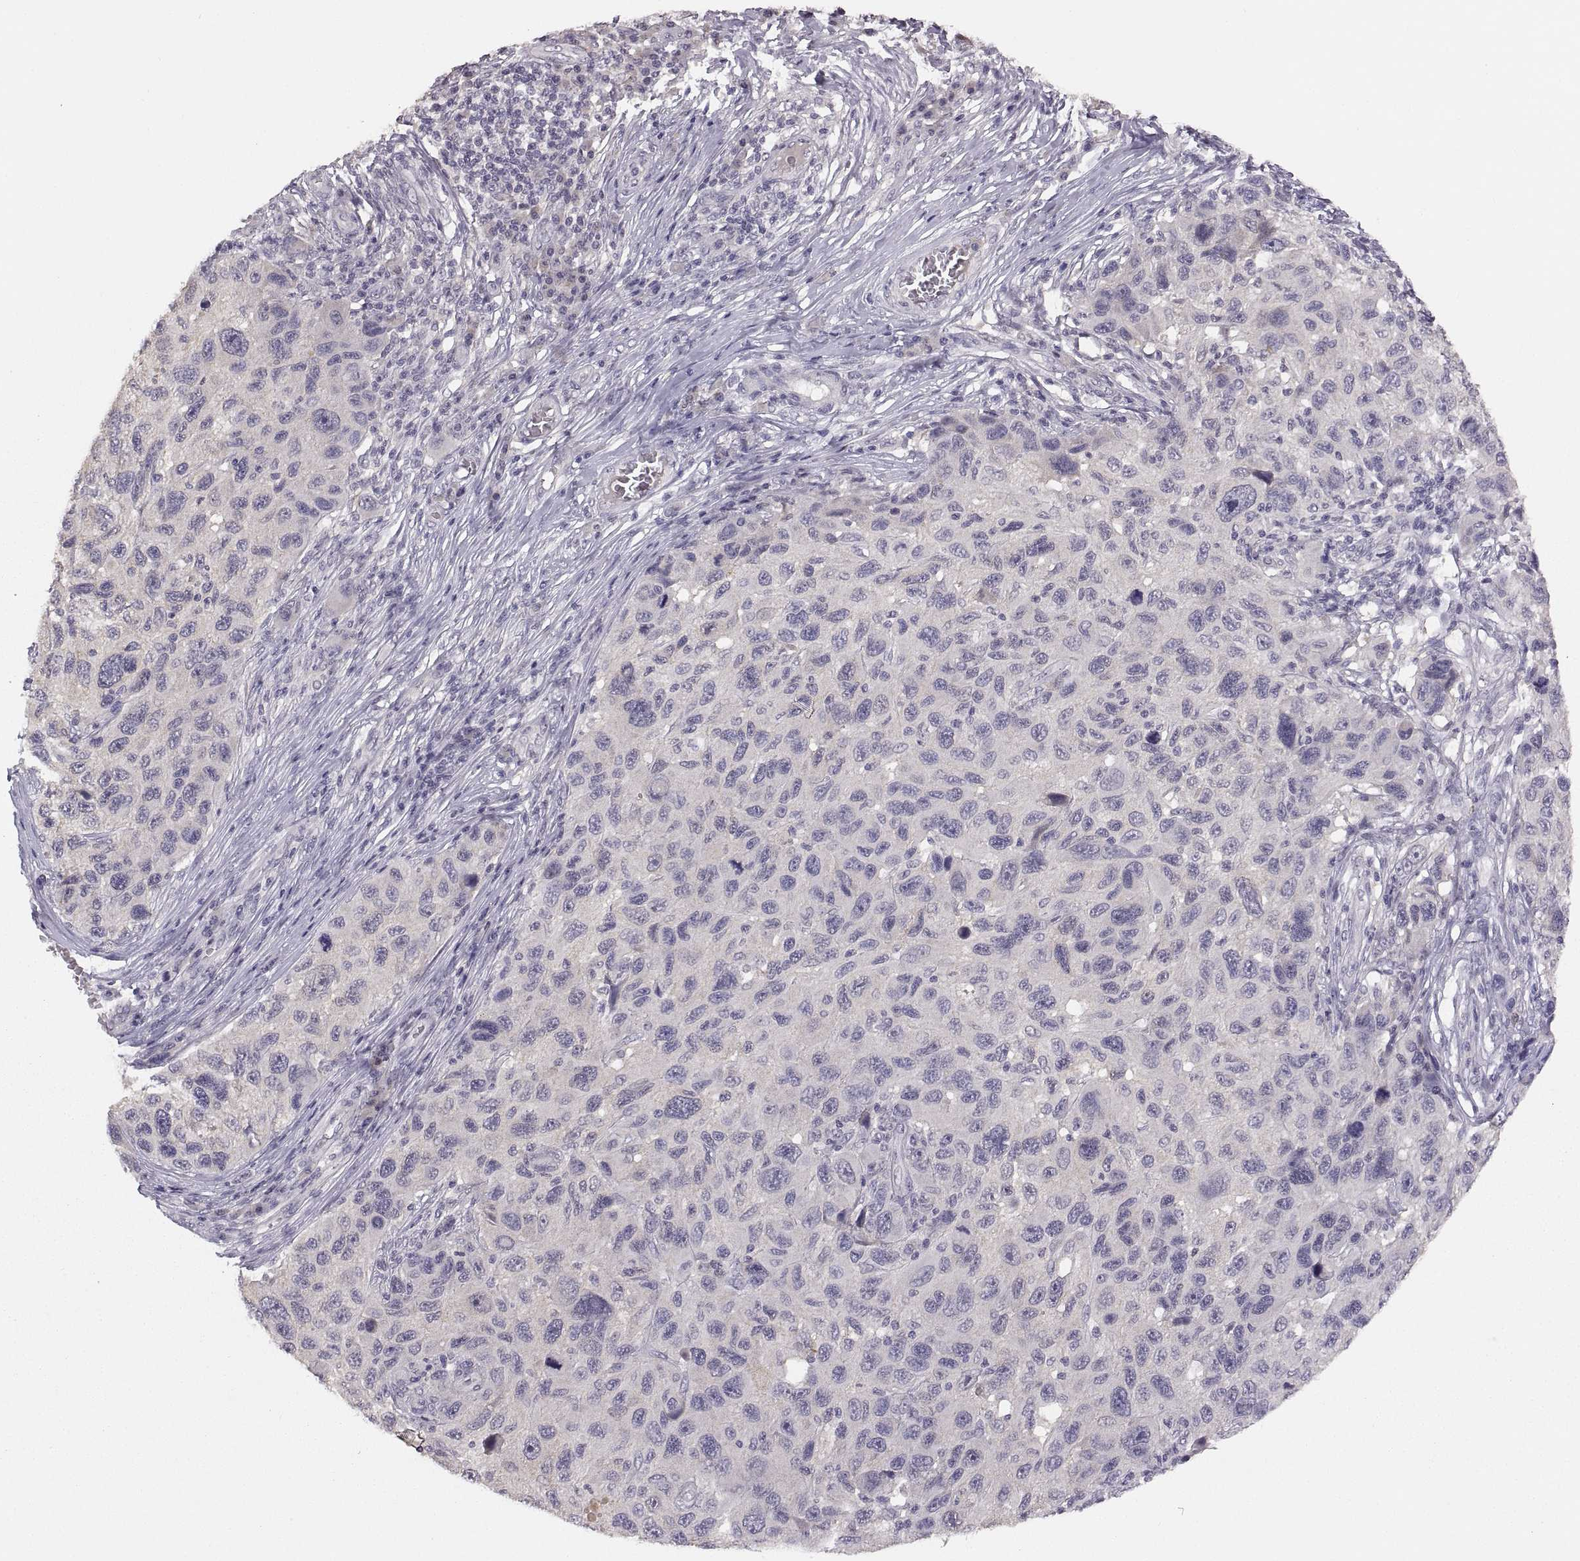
{"staining": {"intensity": "negative", "quantity": "none", "location": "none"}, "tissue": "melanoma", "cell_type": "Tumor cells", "image_type": "cancer", "snomed": [{"axis": "morphology", "description": "Malignant melanoma, NOS"}, {"axis": "topography", "description": "Skin"}], "caption": "An image of human melanoma is negative for staining in tumor cells.", "gene": "CDH2", "patient": {"sex": "male", "age": 53}}